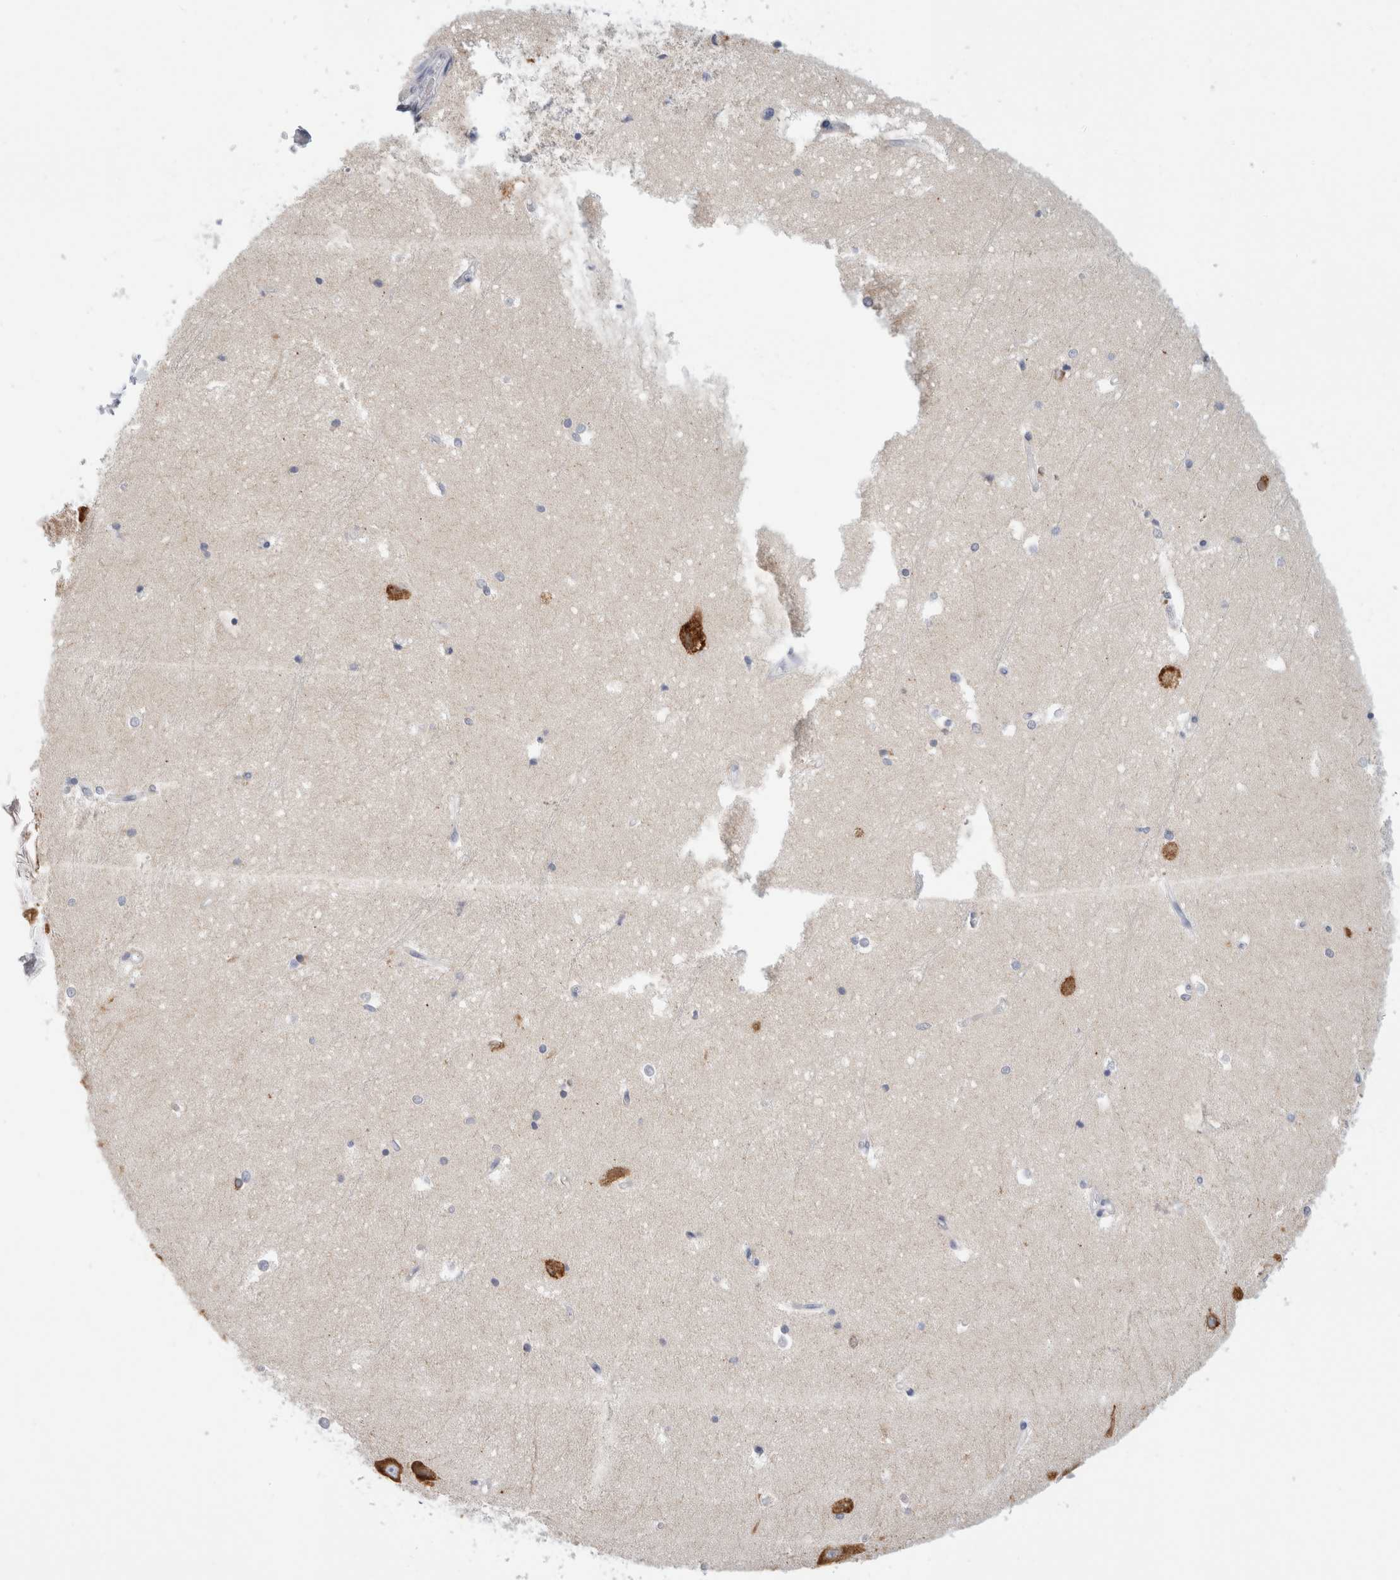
{"staining": {"intensity": "negative", "quantity": "none", "location": "none"}, "tissue": "hippocampus", "cell_type": "Glial cells", "image_type": "normal", "snomed": [{"axis": "morphology", "description": "Normal tissue, NOS"}, {"axis": "topography", "description": "Hippocampus"}], "caption": "The immunohistochemistry (IHC) photomicrograph has no significant staining in glial cells of hippocampus.", "gene": "CSK", "patient": {"sex": "male", "age": 45}}